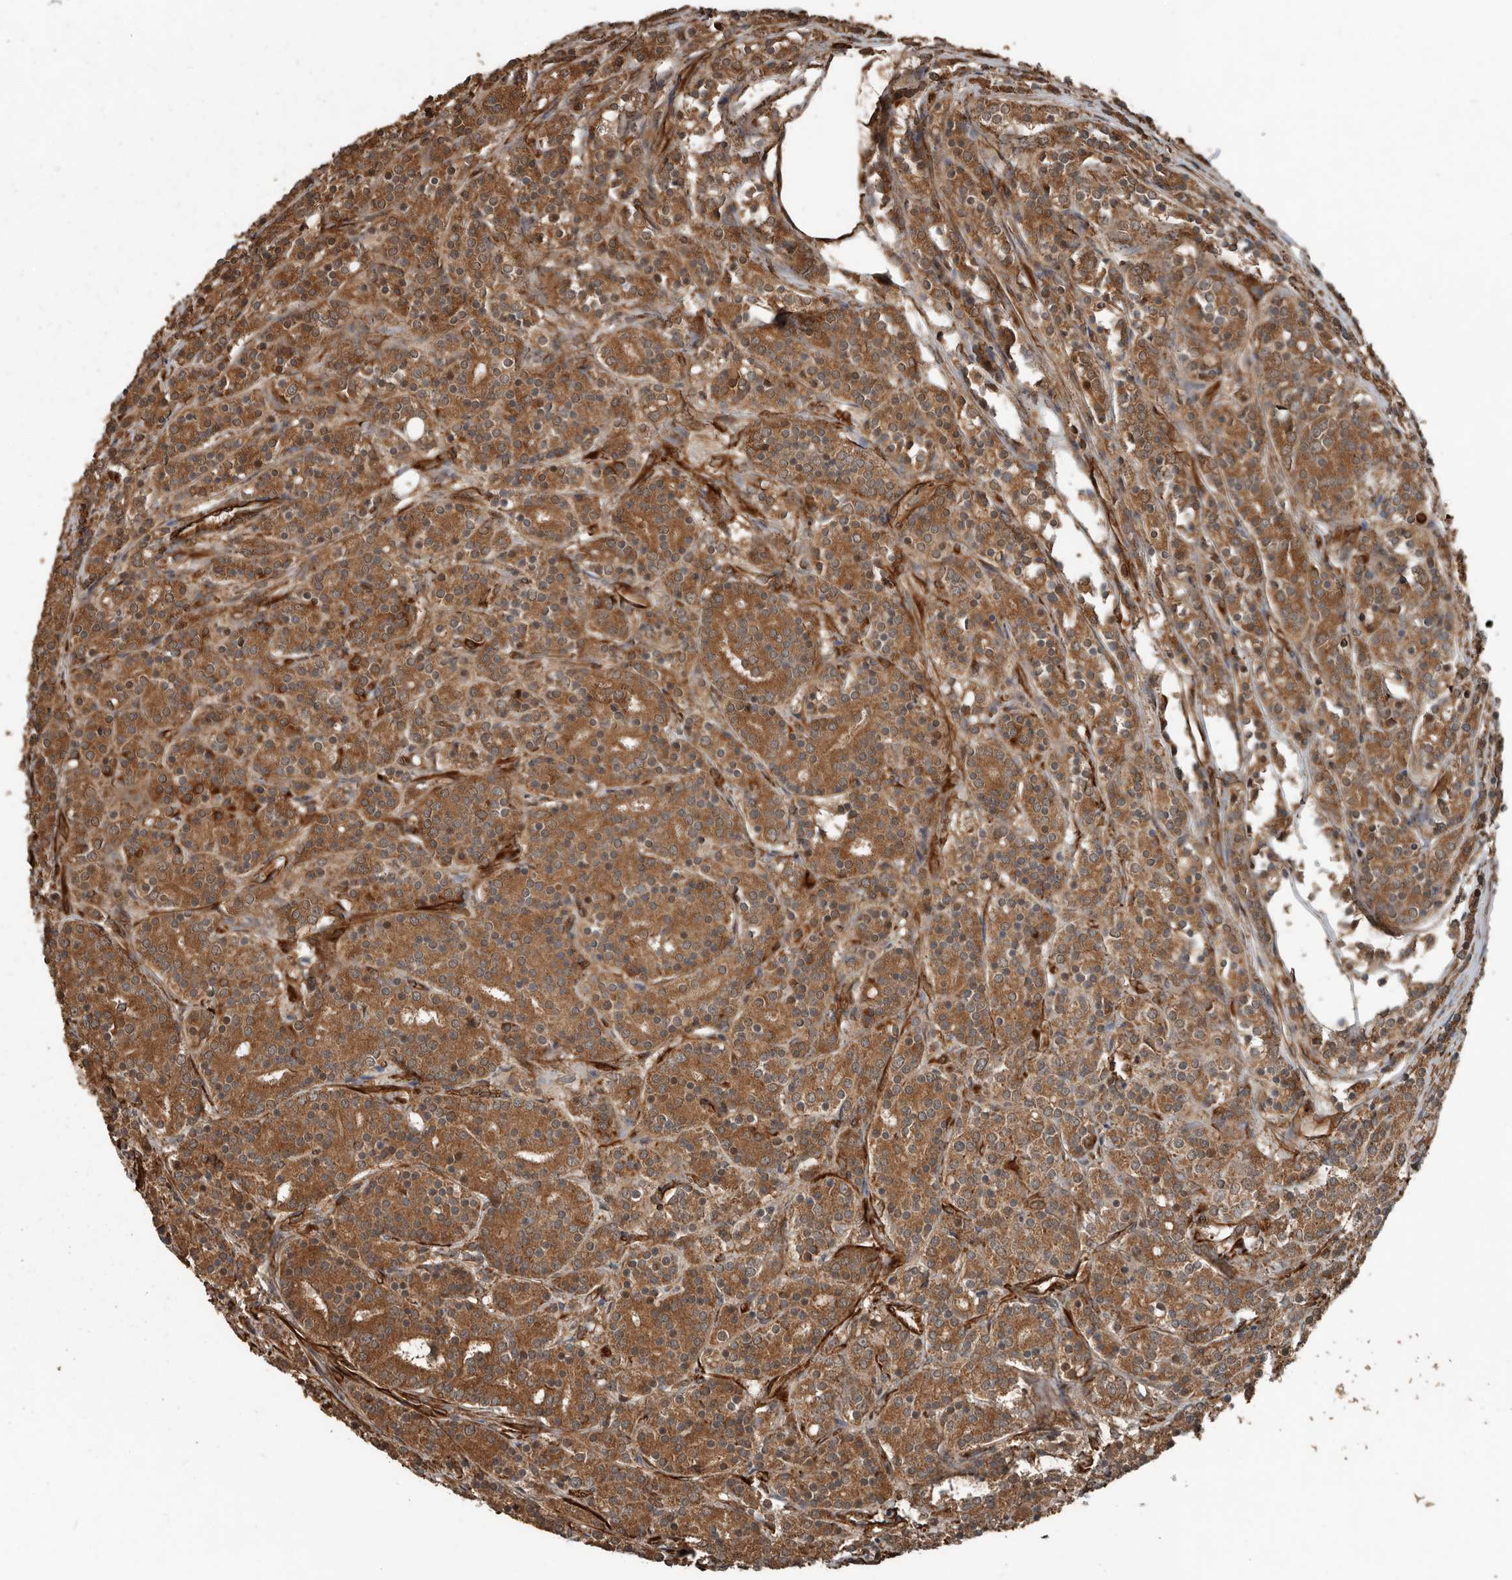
{"staining": {"intensity": "moderate", "quantity": ">75%", "location": "cytoplasmic/membranous"}, "tissue": "prostate cancer", "cell_type": "Tumor cells", "image_type": "cancer", "snomed": [{"axis": "morphology", "description": "Adenocarcinoma, High grade"}, {"axis": "topography", "description": "Prostate"}], "caption": "This is a photomicrograph of immunohistochemistry (IHC) staining of prostate cancer (adenocarcinoma (high-grade)), which shows moderate staining in the cytoplasmic/membranous of tumor cells.", "gene": "YOD1", "patient": {"sex": "male", "age": 62}}